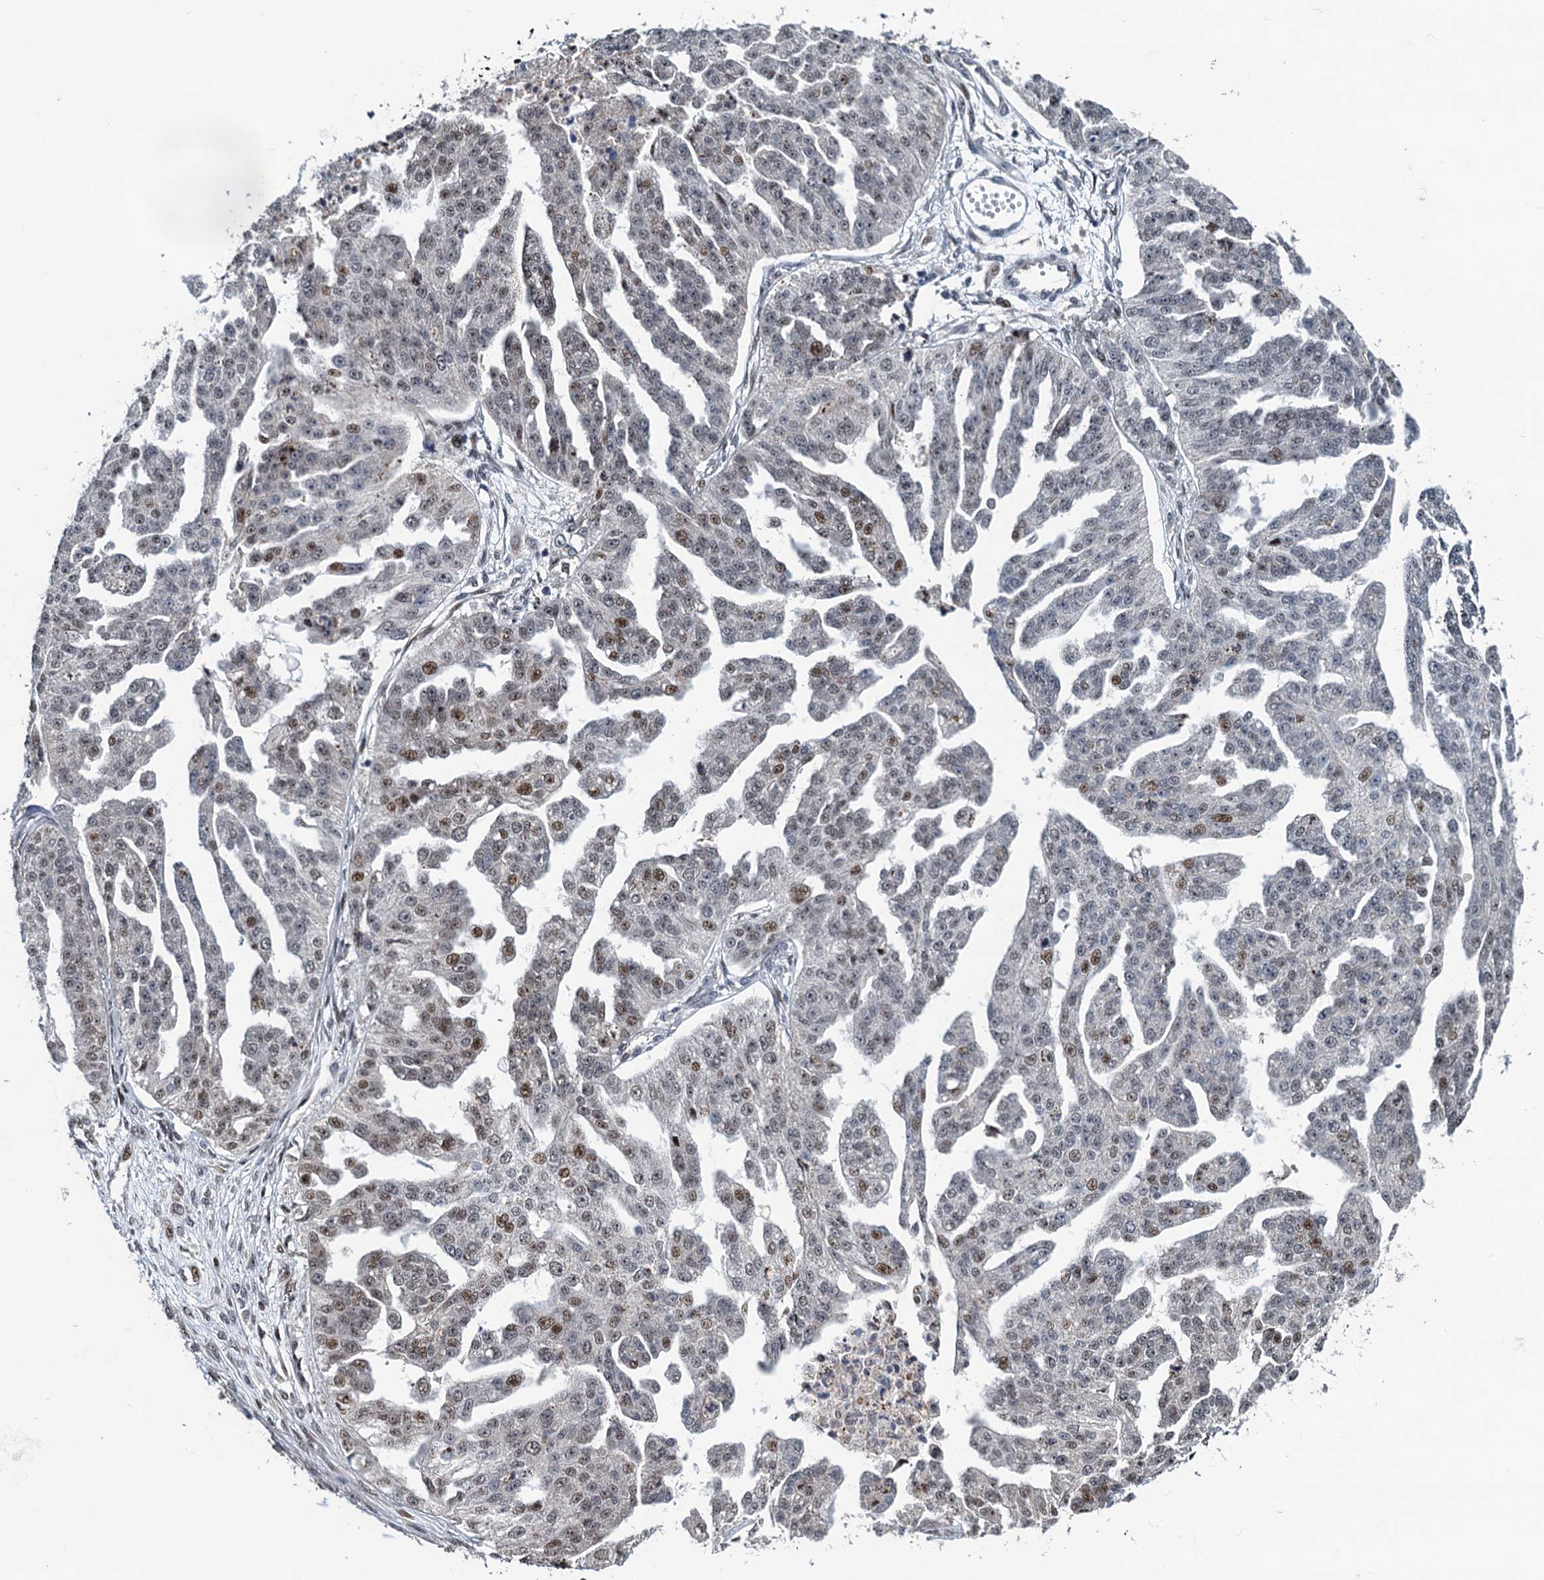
{"staining": {"intensity": "moderate", "quantity": "<25%", "location": "nuclear"}, "tissue": "ovarian cancer", "cell_type": "Tumor cells", "image_type": "cancer", "snomed": [{"axis": "morphology", "description": "Cystadenocarcinoma, serous, NOS"}, {"axis": "topography", "description": "Ovary"}], "caption": "Approximately <25% of tumor cells in ovarian cancer (serous cystadenocarcinoma) exhibit moderate nuclear protein positivity as visualized by brown immunohistochemical staining.", "gene": "ATOSA", "patient": {"sex": "female", "age": 58}}